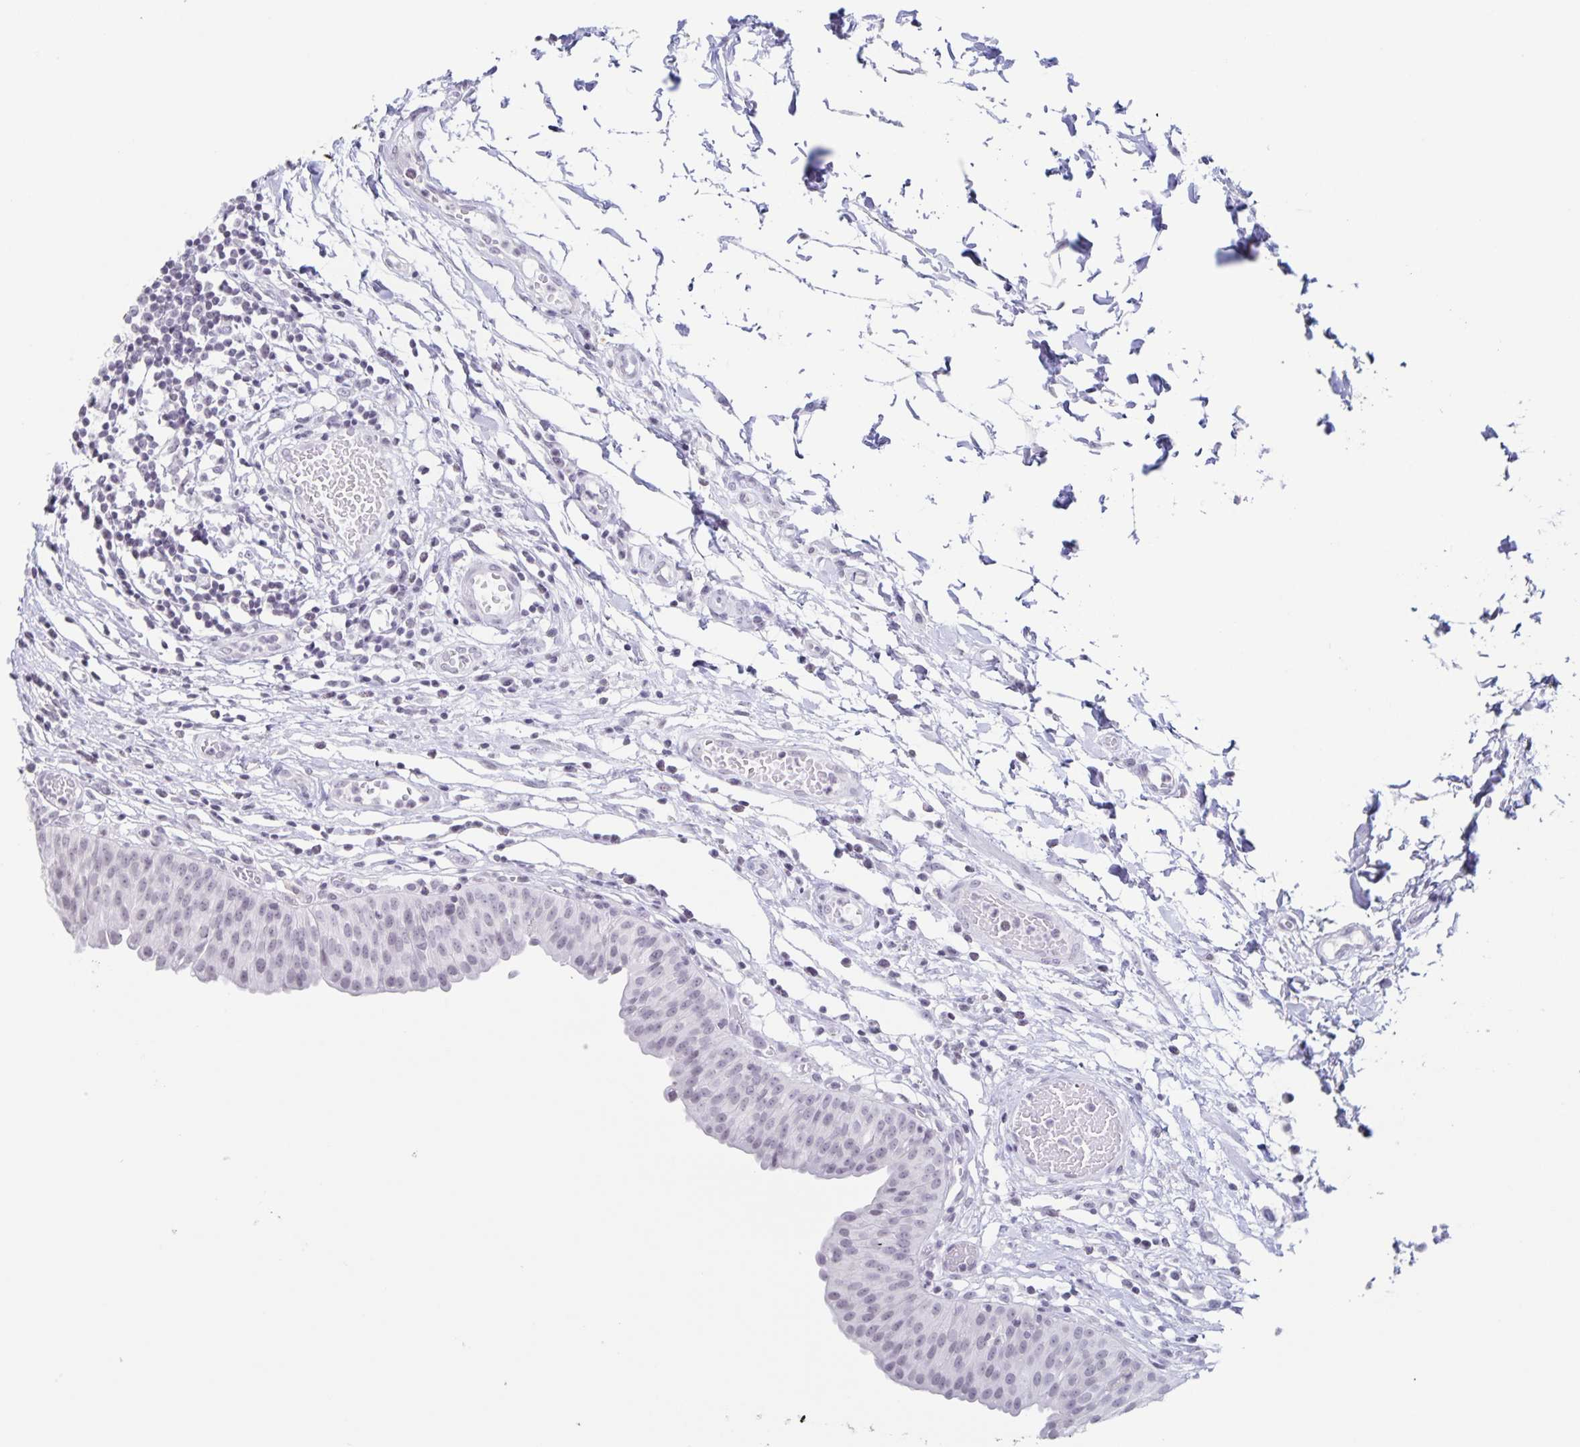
{"staining": {"intensity": "weak", "quantity": "<25%", "location": "nuclear"}, "tissue": "urinary bladder", "cell_type": "Urothelial cells", "image_type": "normal", "snomed": [{"axis": "morphology", "description": "Normal tissue, NOS"}, {"axis": "topography", "description": "Urinary bladder"}], "caption": "Protein analysis of benign urinary bladder displays no significant expression in urothelial cells.", "gene": "LCE6A", "patient": {"sex": "male", "age": 64}}